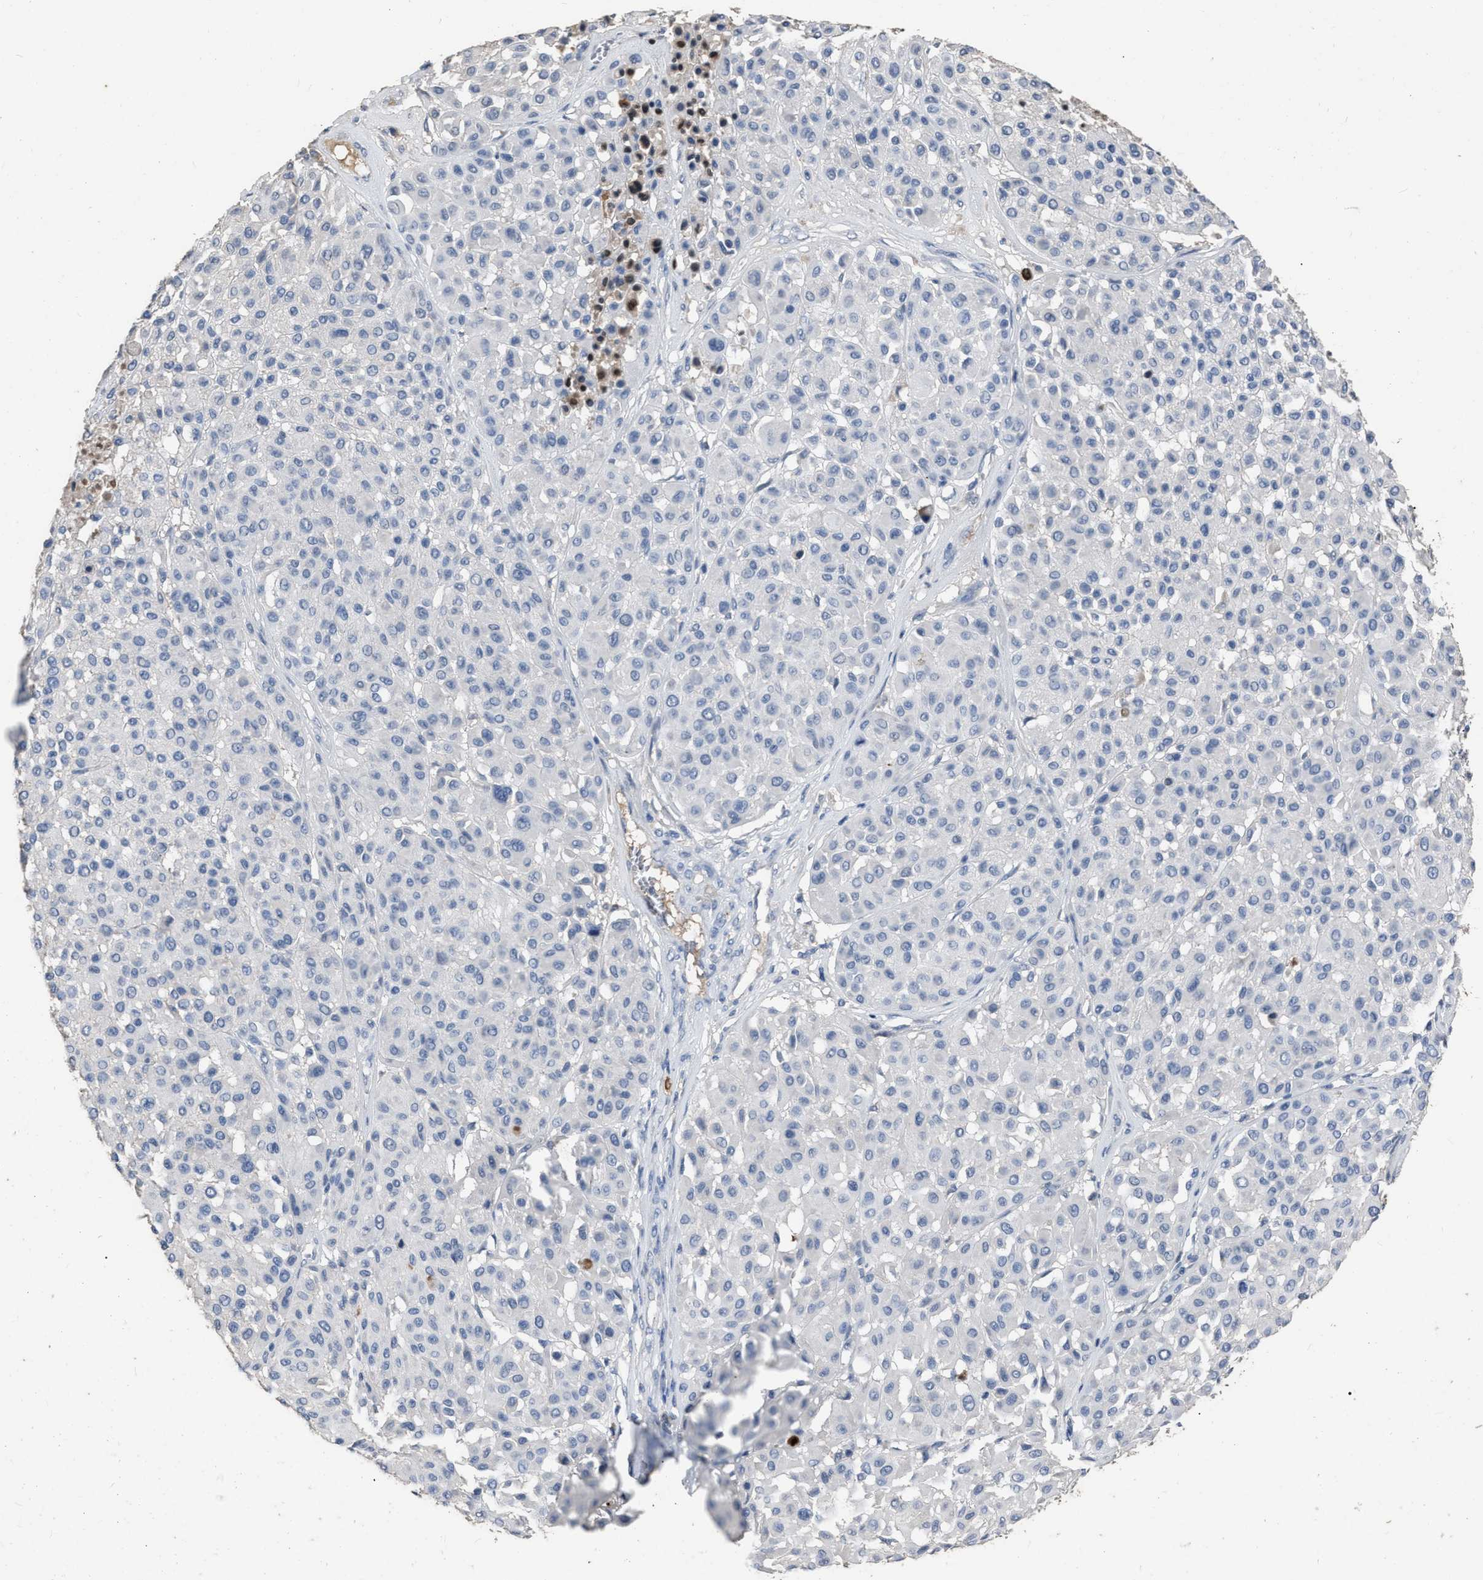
{"staining": {"intensity": "negative", "quantity": "none", "location": "none"}, "tissue": "melanoma", "cell_type": "Tumor cells", "image_type": "cancer", "snomed": [{"axis": "morphology", "description": "Malignant melanoma, Metastatic site"}, {"axis": "topography", "description": "Soft tissue"}], "caption": "A high-resolution histopathology image shows immunohistochemistry (IHC) staining of melanoma, which exhibits no significant staining in tumor cells.", "gene": "HABP2", "patient": {"sex": "male", "age": 41}}